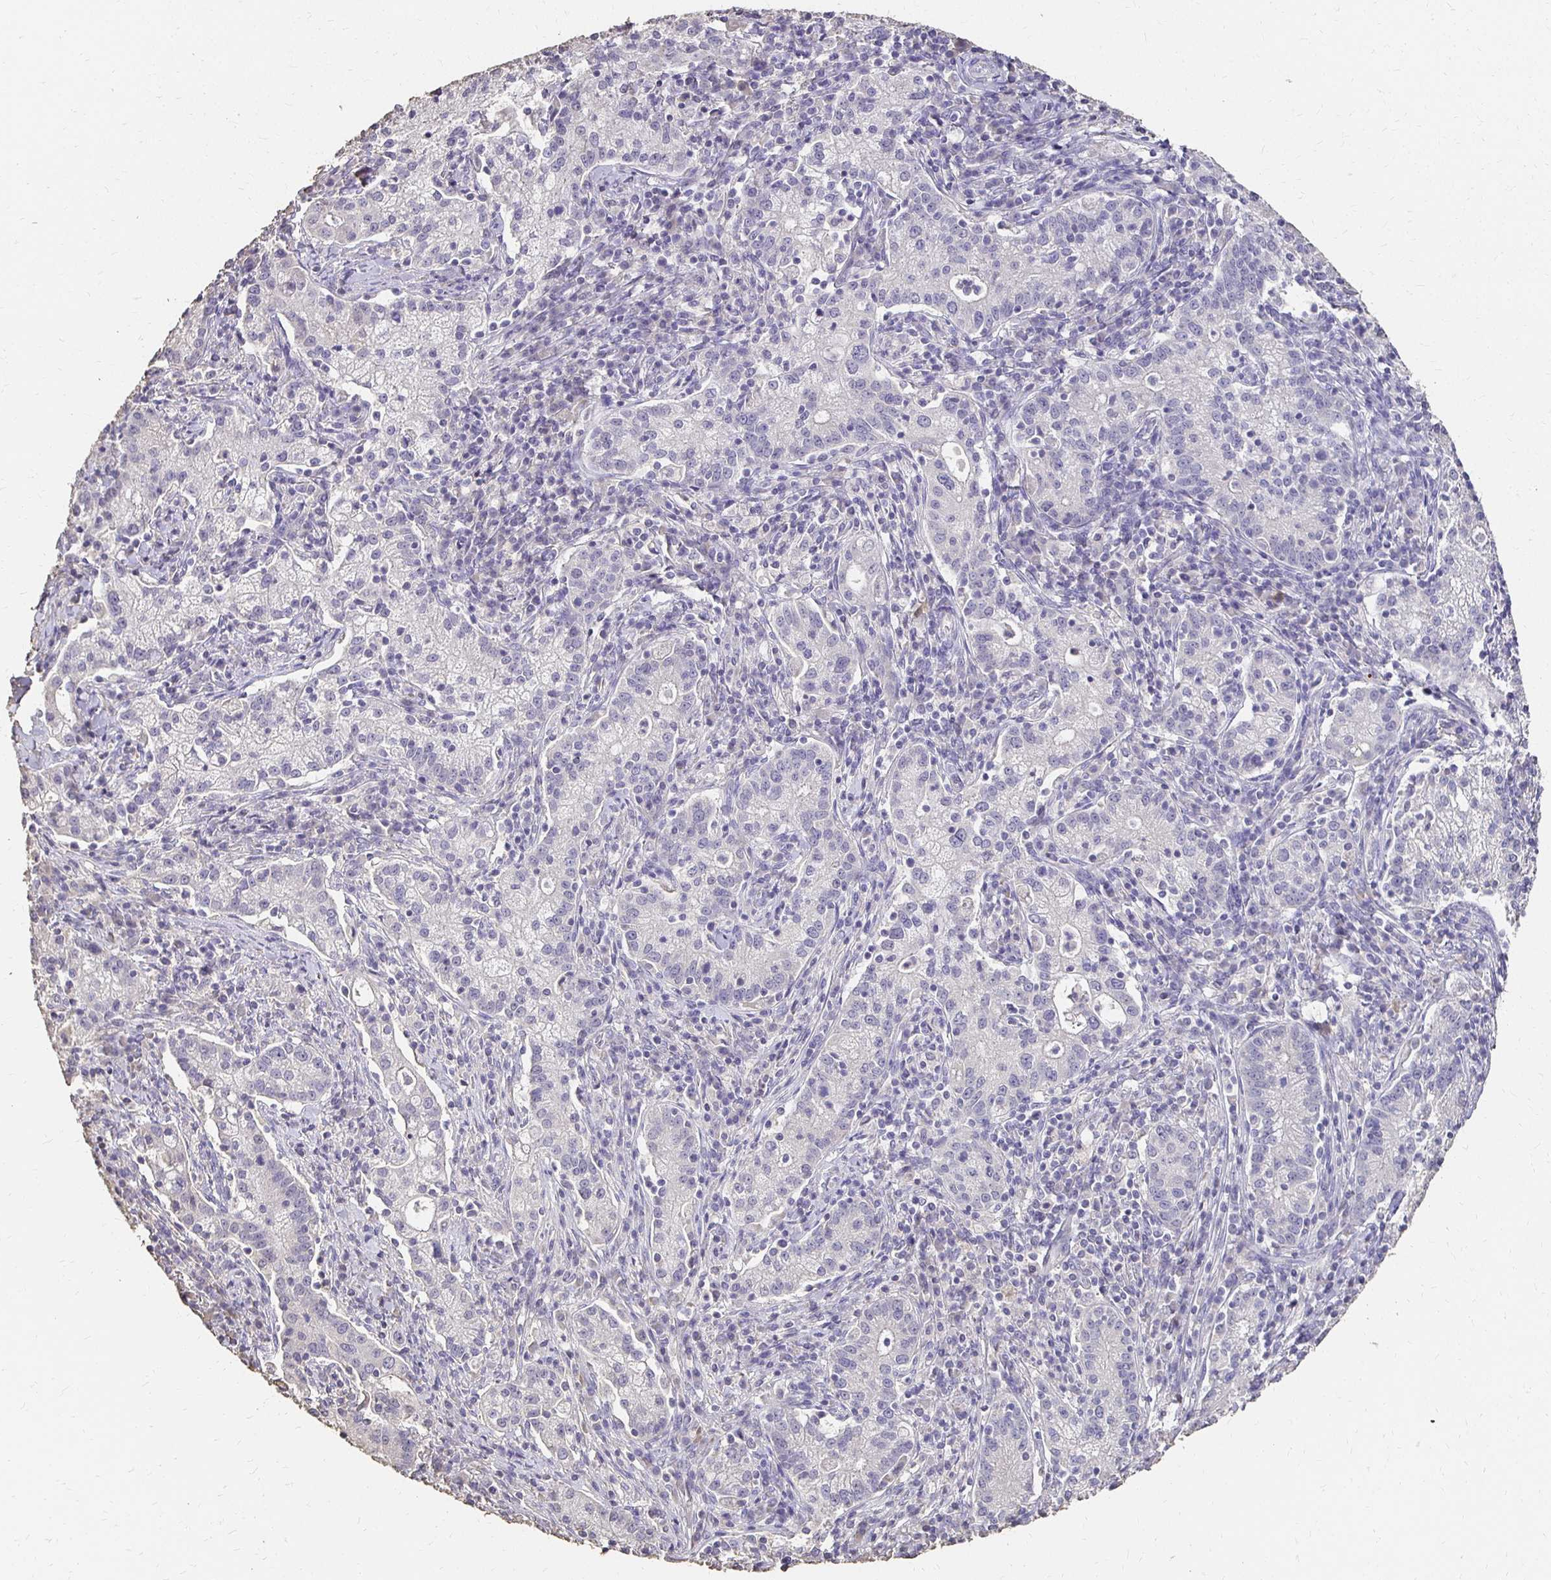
{"staining": {"intensity": "negative", "quantity": "none", "location": "none"}, "tissue": "cervical cancer", "cell_type": "Tumor cells", "image_type": "cancer", "snomed": [{"axis": "morphology", "description": "Normal tissue, NOS"}, {"axis": "morphology", "description": "Adenocarcinoma, NOS"}, {"axis": "topography", "description": "Cervix"}], "caption": "There is no significant expression in tumor cells of cervical adenocarcinoma.", "gene": "UGT1A6", "patient": {"sex": "female", "age": 44}}